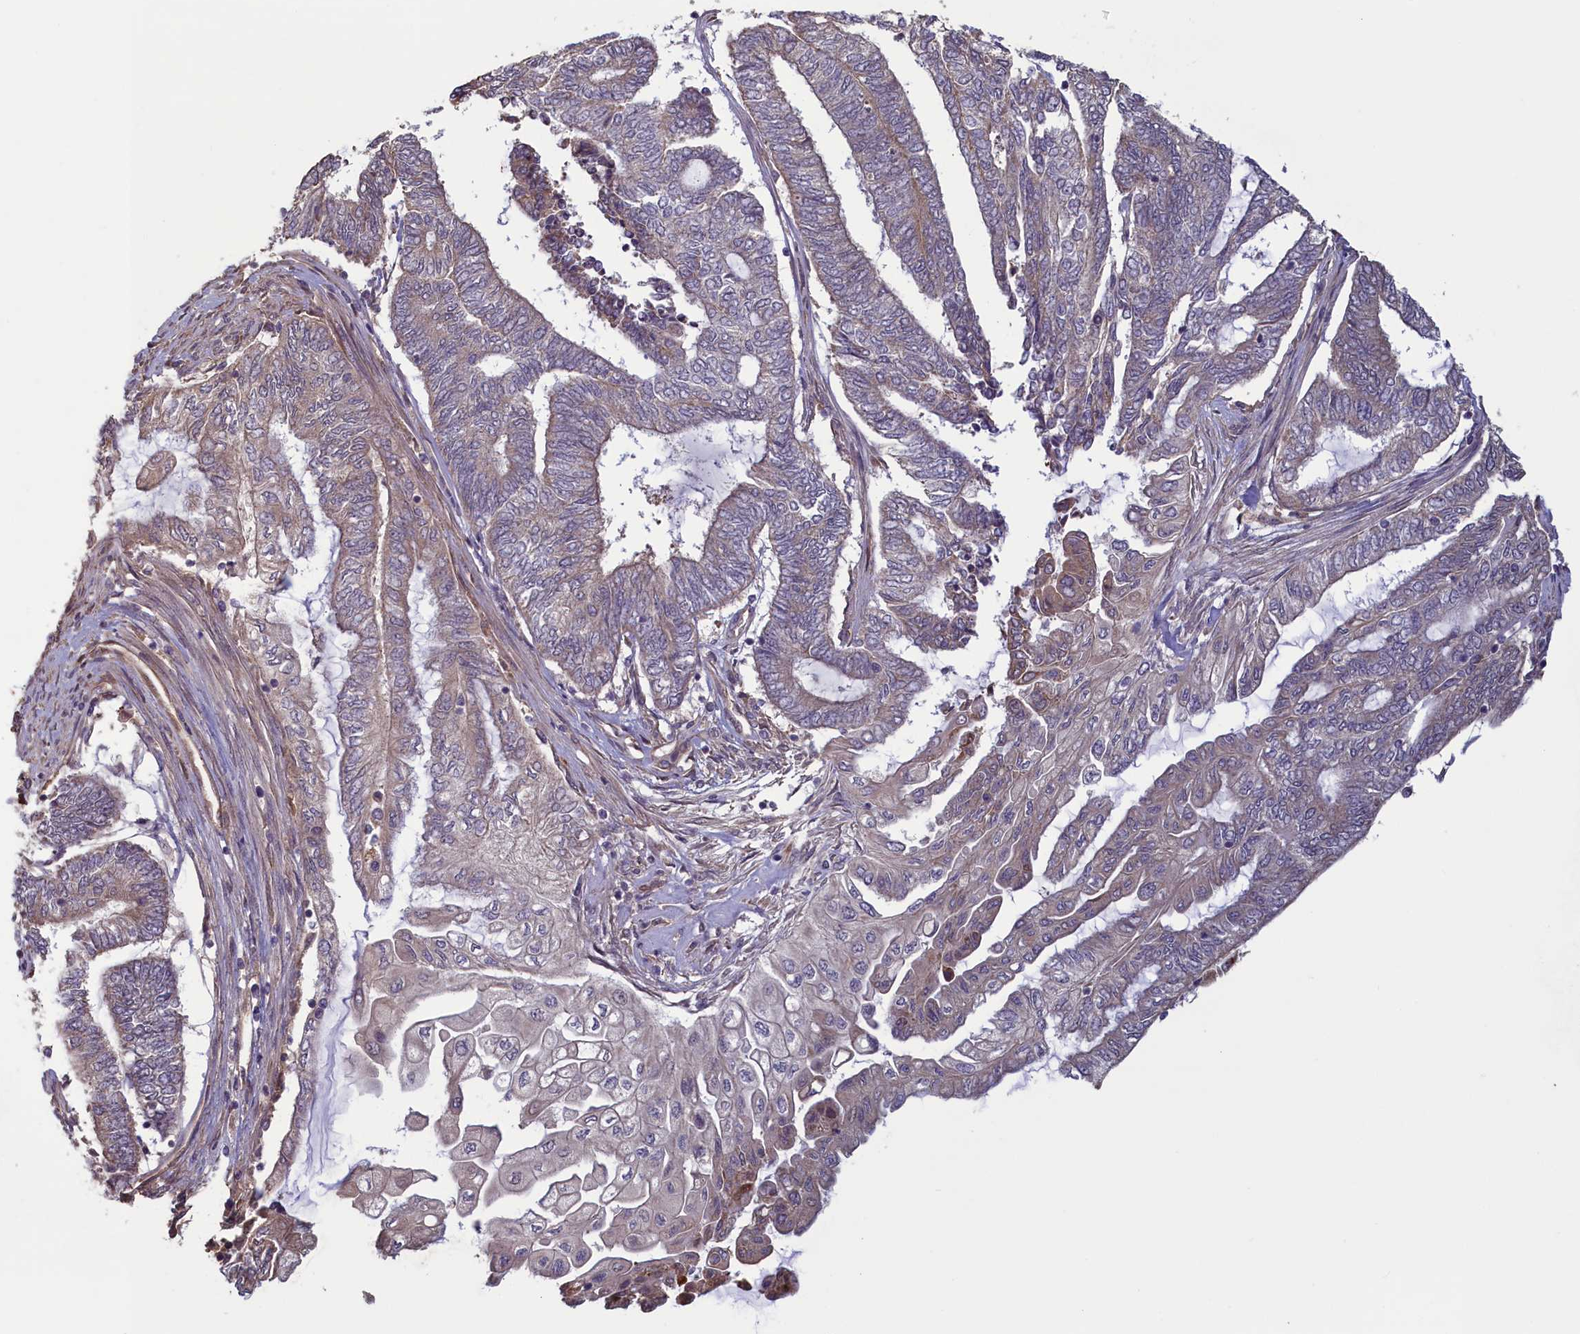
{"staining": {"intensity": "weak", "quantity": "<25%", "location": "cytoplasmic/membranous"}, "tissue": "endometrial cancer", "cell_type": "Tumor cells", "image_type": "cancer", "snomed": [{"axis": "morphology", "description": "Adenocarcinoma, NOS"}, {"axis": "topography", "description": "Uterus"}, {"axis": "topography", "description": "Endometrium"}], "caption": "High magnification brightfield microscopy of endometrial cancer stained with DAB (3,3'-diaminobenzidine) (brown) and counterstained with hematoxylin (blue): tumor cells show no significant positivity.", "gene": "CIAO2B", "patient": {"sex": "female", "age": 70}}